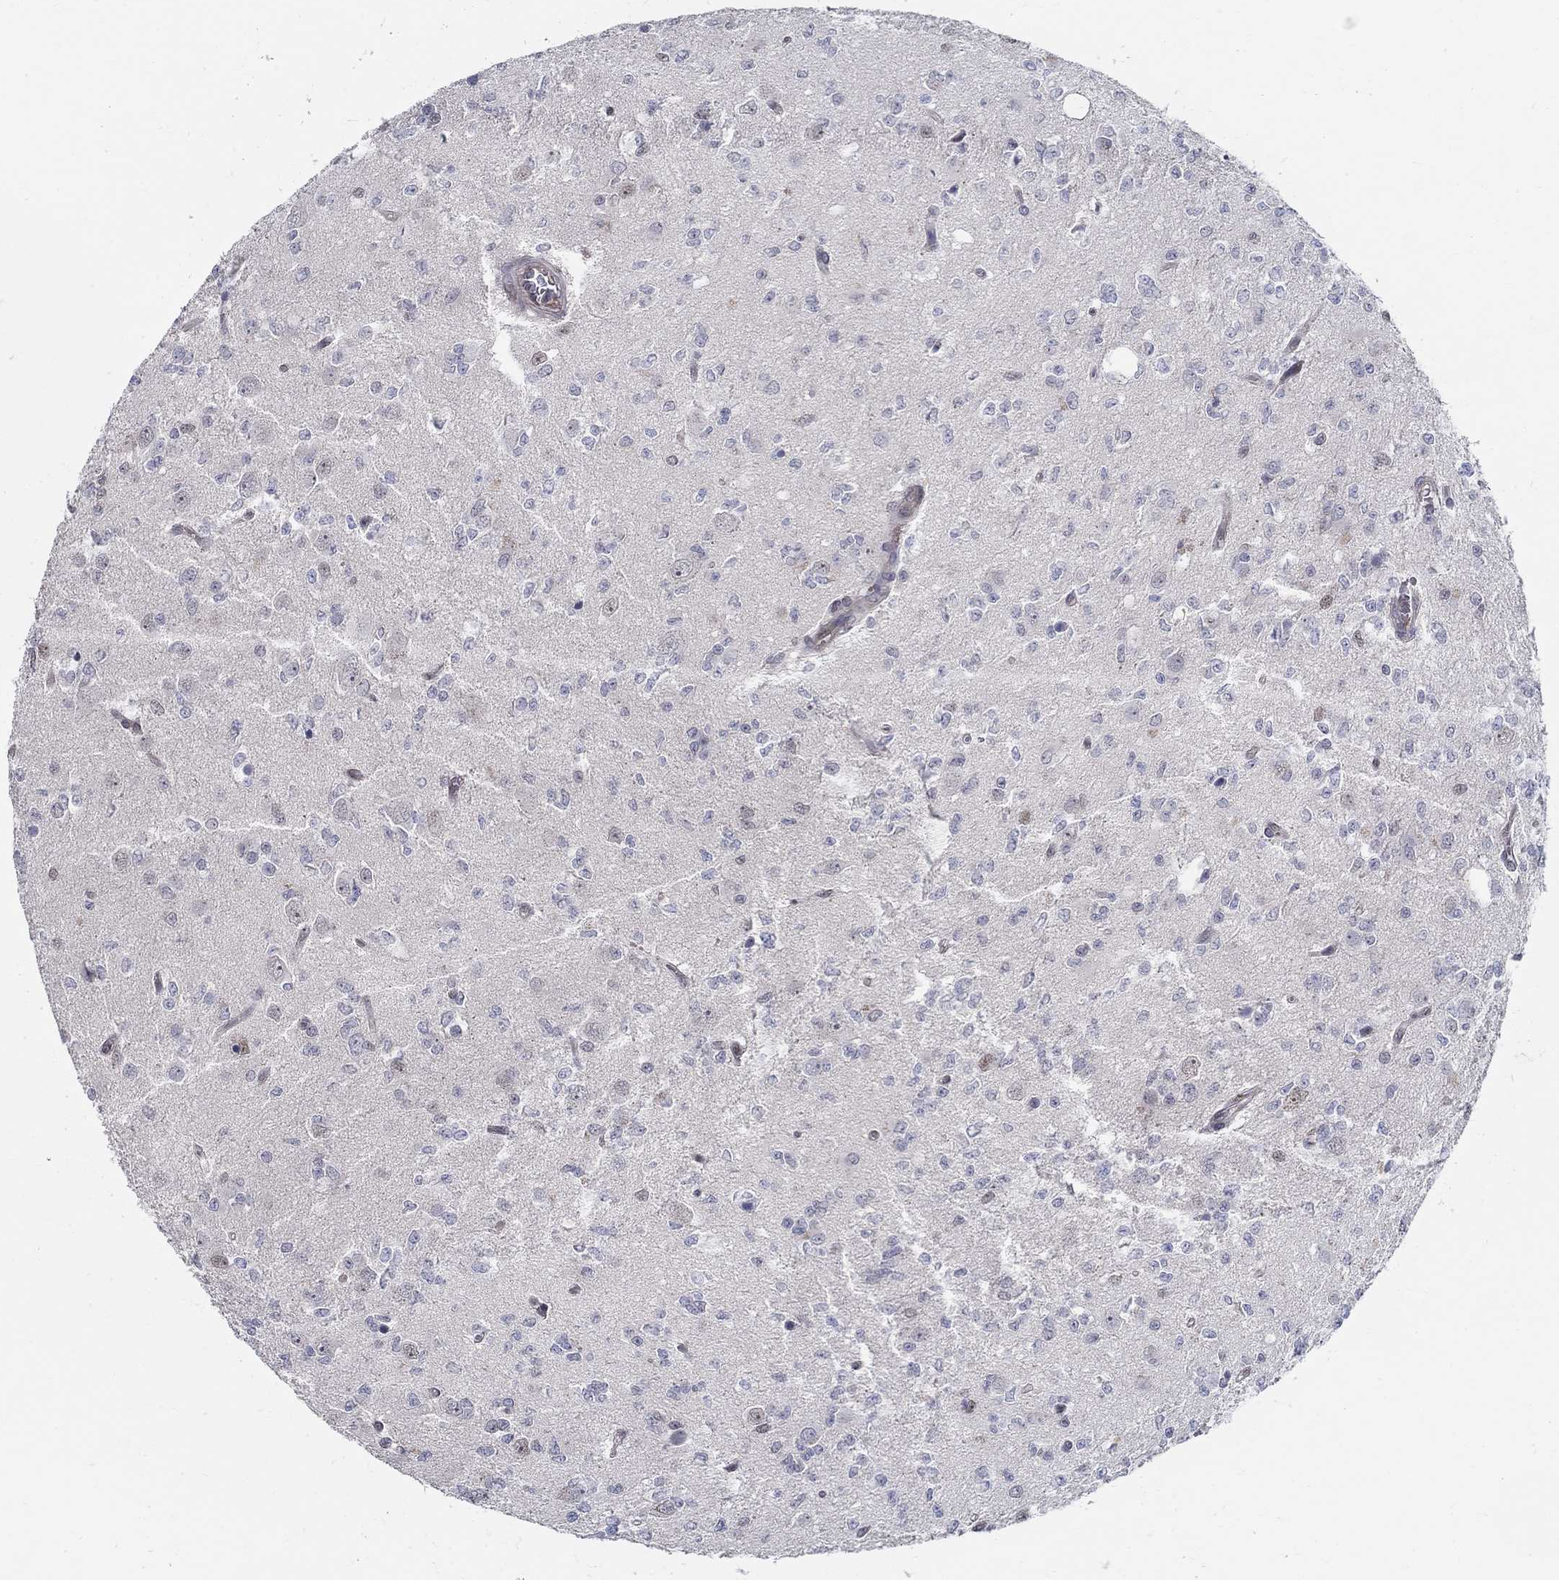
{"staining": {"intensity": "negative", "quantity": "none", "location": "none"}, "tissue": "glioma", "cell_type": "Tumor cells", "image_type": "cancer", "snomed": [{"axis": "morphology", "description": "Glioma, malignant, Low grade"}, {"axis": "topography", "description": "Brain"}], "caption": "Immunohistochemical staining of human malignant low-grade glioma displays no significant positivity in tumor cells.", "gene": "C16orf46", "patient": {"sex": "female", "age": 45}}